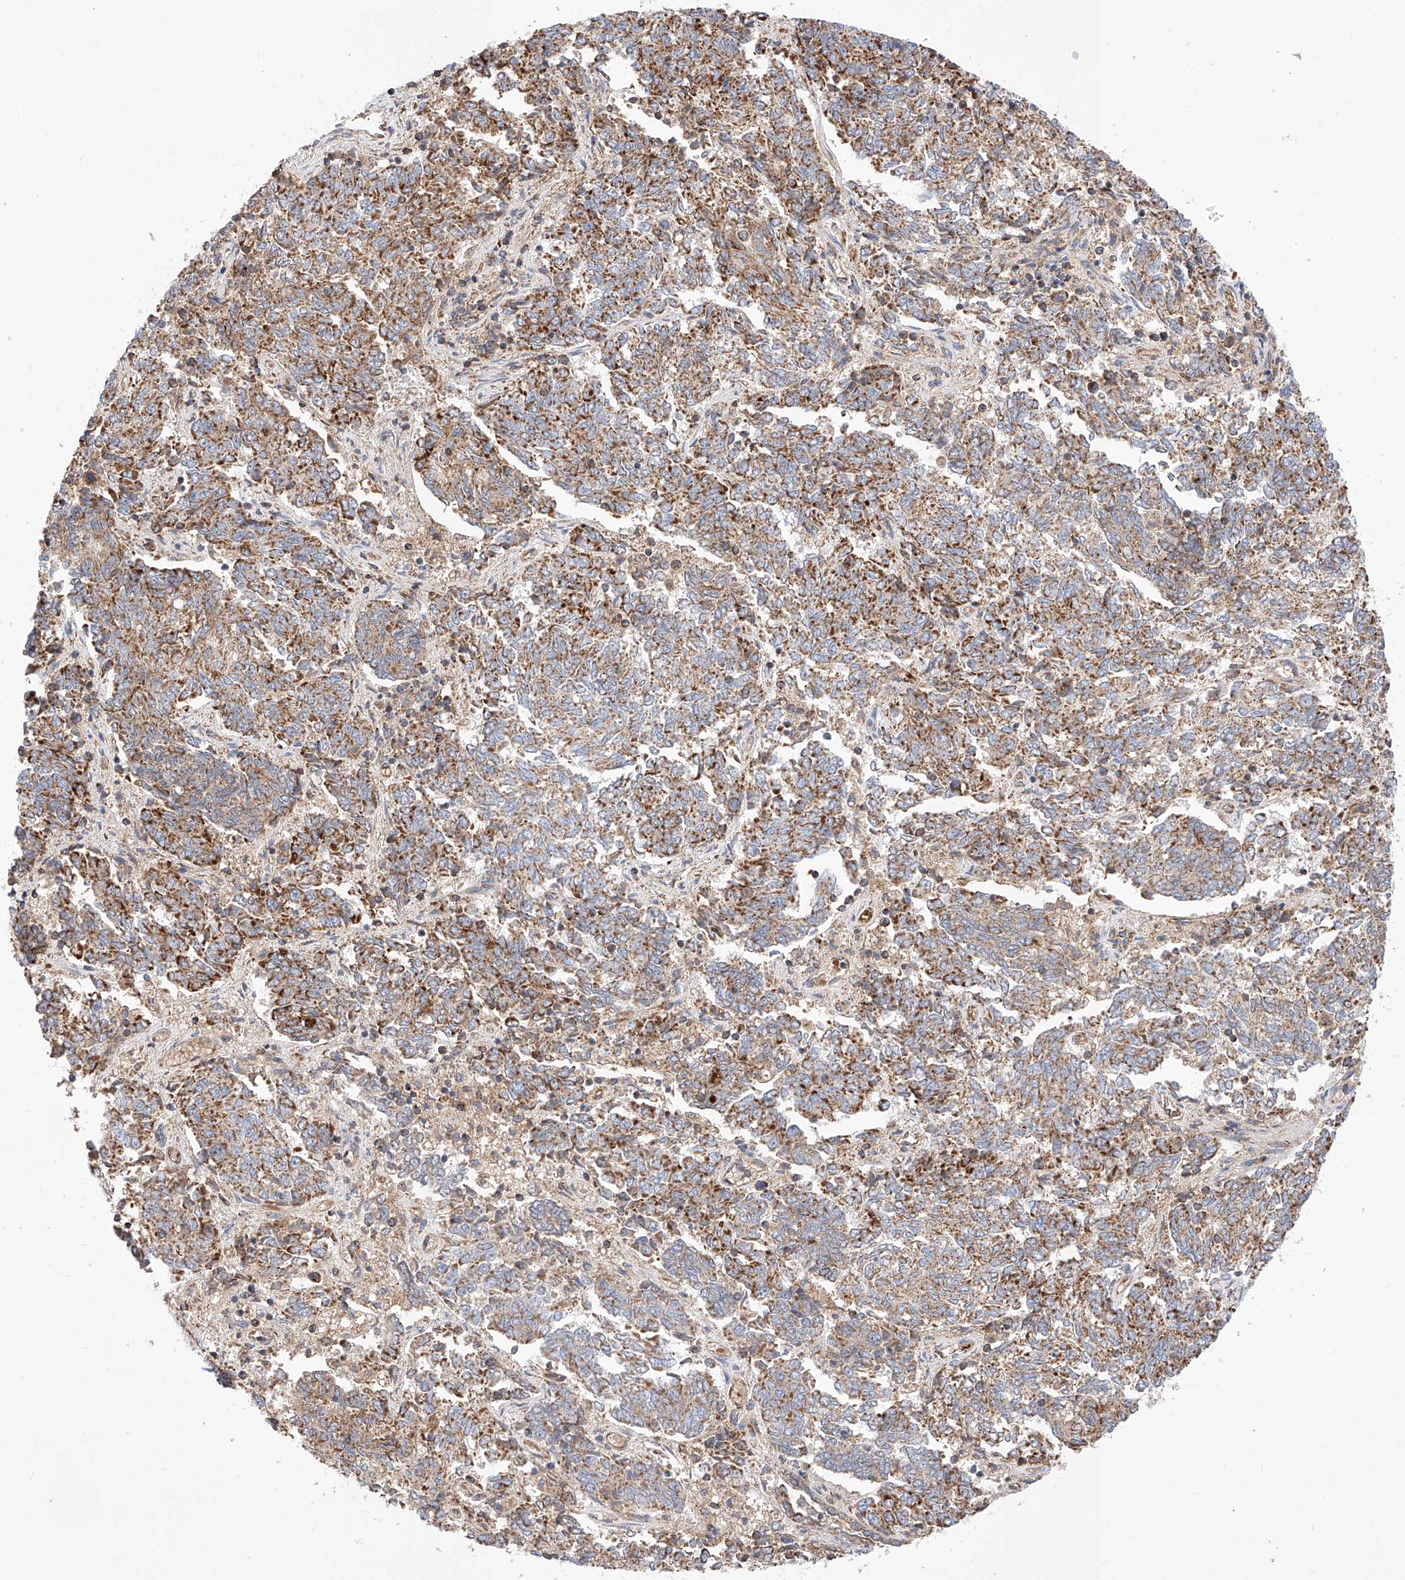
{"staining": {"intensity": "moderate", "quantity": ">75%", "location": "cytoplasmic/membranous"}, "tissue": "endometrial cancer", "cell_type": "Tumor cells", "image_type": "cancer", "snomed": [{"axis": "morphology", "description": "Adenocarcinoma, NOS"}, {"axis": "topography", "description": "Endometrium"}], "caption": "An IHC image of neoplastic tissue is shown. Protein staining in brown labels moderate cytoplasmic/membranous positivity in endometrial cancer (adenocarcinoma) within tumor cells.", "gene": "NR1D1", "patient": {"sex": "female", "age": 80}}